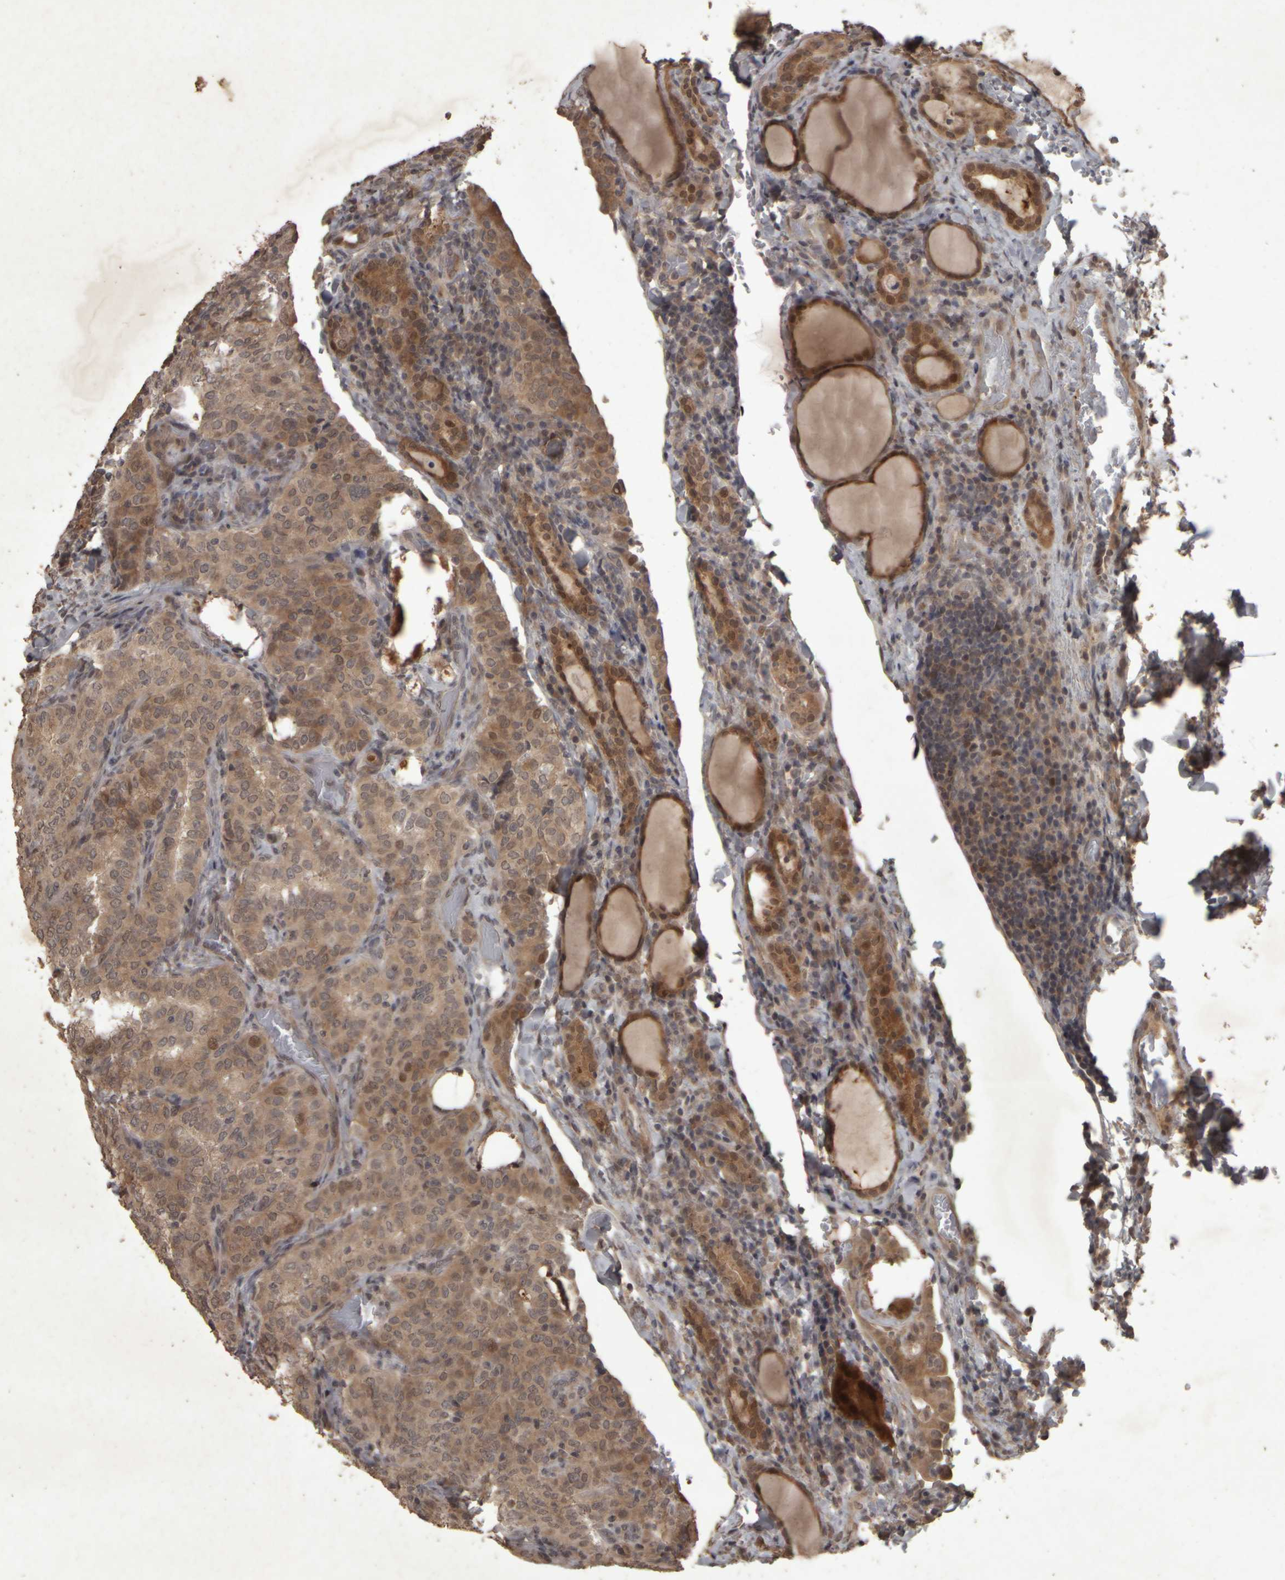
{"staining": {"intensity": "moderate", "quantity": ">75%", "location": "cytoplasmic/membranous,nuclear"}, "tissue": "thyroid cancer", "cell_type": "Tumor cells", "image_type": "cancer", "snomed": [{"axis": "morphology", "description": "Normal tissue, NOS"}, {"axis": "morphology", "description": "Papillary adenocarcinoma, NOS"}, {"axis": "topography", "description": "Thyroid gland"}], "caption": "Moderate cytoplasmic/membranous and nuclear protein positivity is identified in approximately >75% of tumor cells in thyroid cancer (papillary adenocarcinoma).", "gene": "ACO1", "patient": {"sex": "female", "age": 30}}